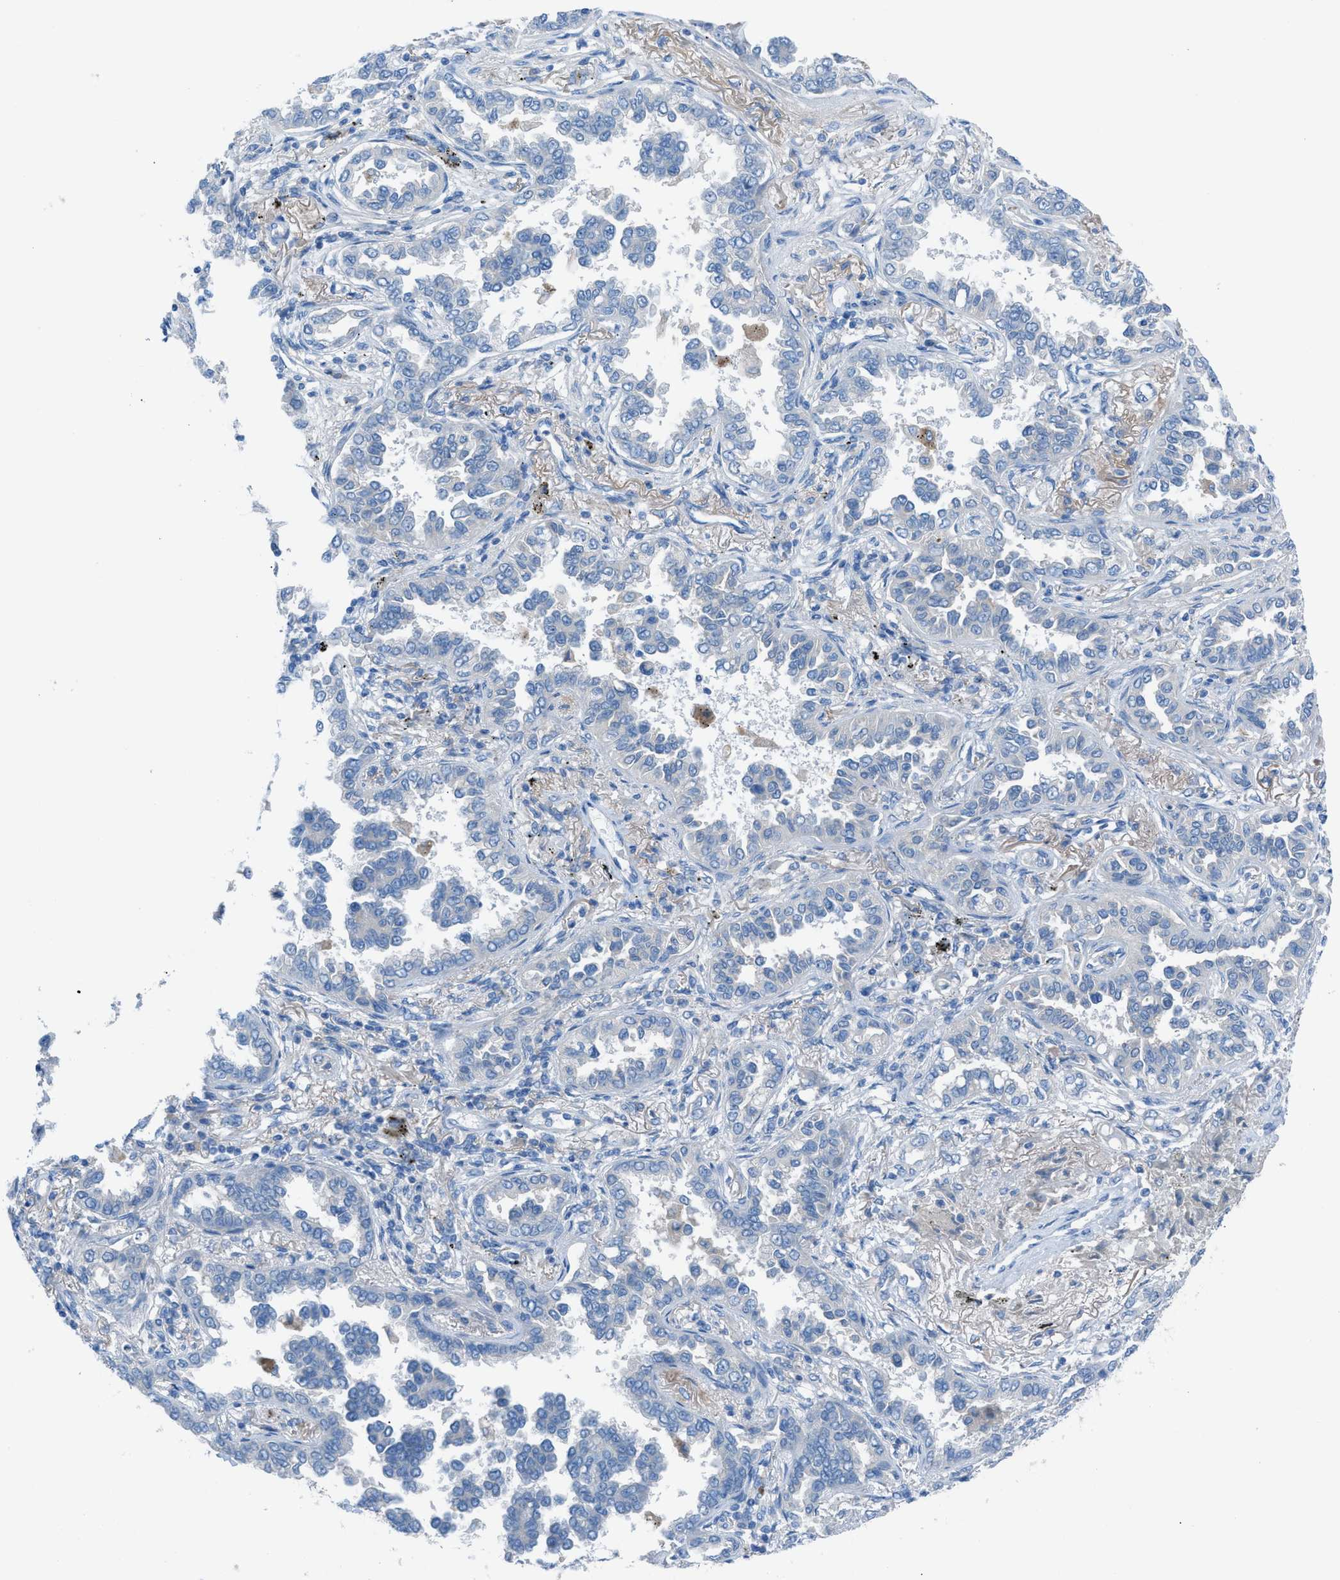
{"staining": {"intensity": "negative", "quantity": "none", "location": "none"}, "tissue": "lung cancer", "cell_type": "Tumor cells", "image_type": "cancer", "snomed": [{"axis": "morphology", "description": "Normal tissue, NOS"}, {"axis": "morphology", "description": "Adenocarcinoma, NOS"}, {"axis": "topography", "description": "Lung"}], "caption": "An immunohistochemistry (IHC) photomicrograph of lung cancer is shown. There is no staining in tumor cells of lung cancer.", "gene": "C5AR2", "patient": {"sex": "male", "age": 59}}